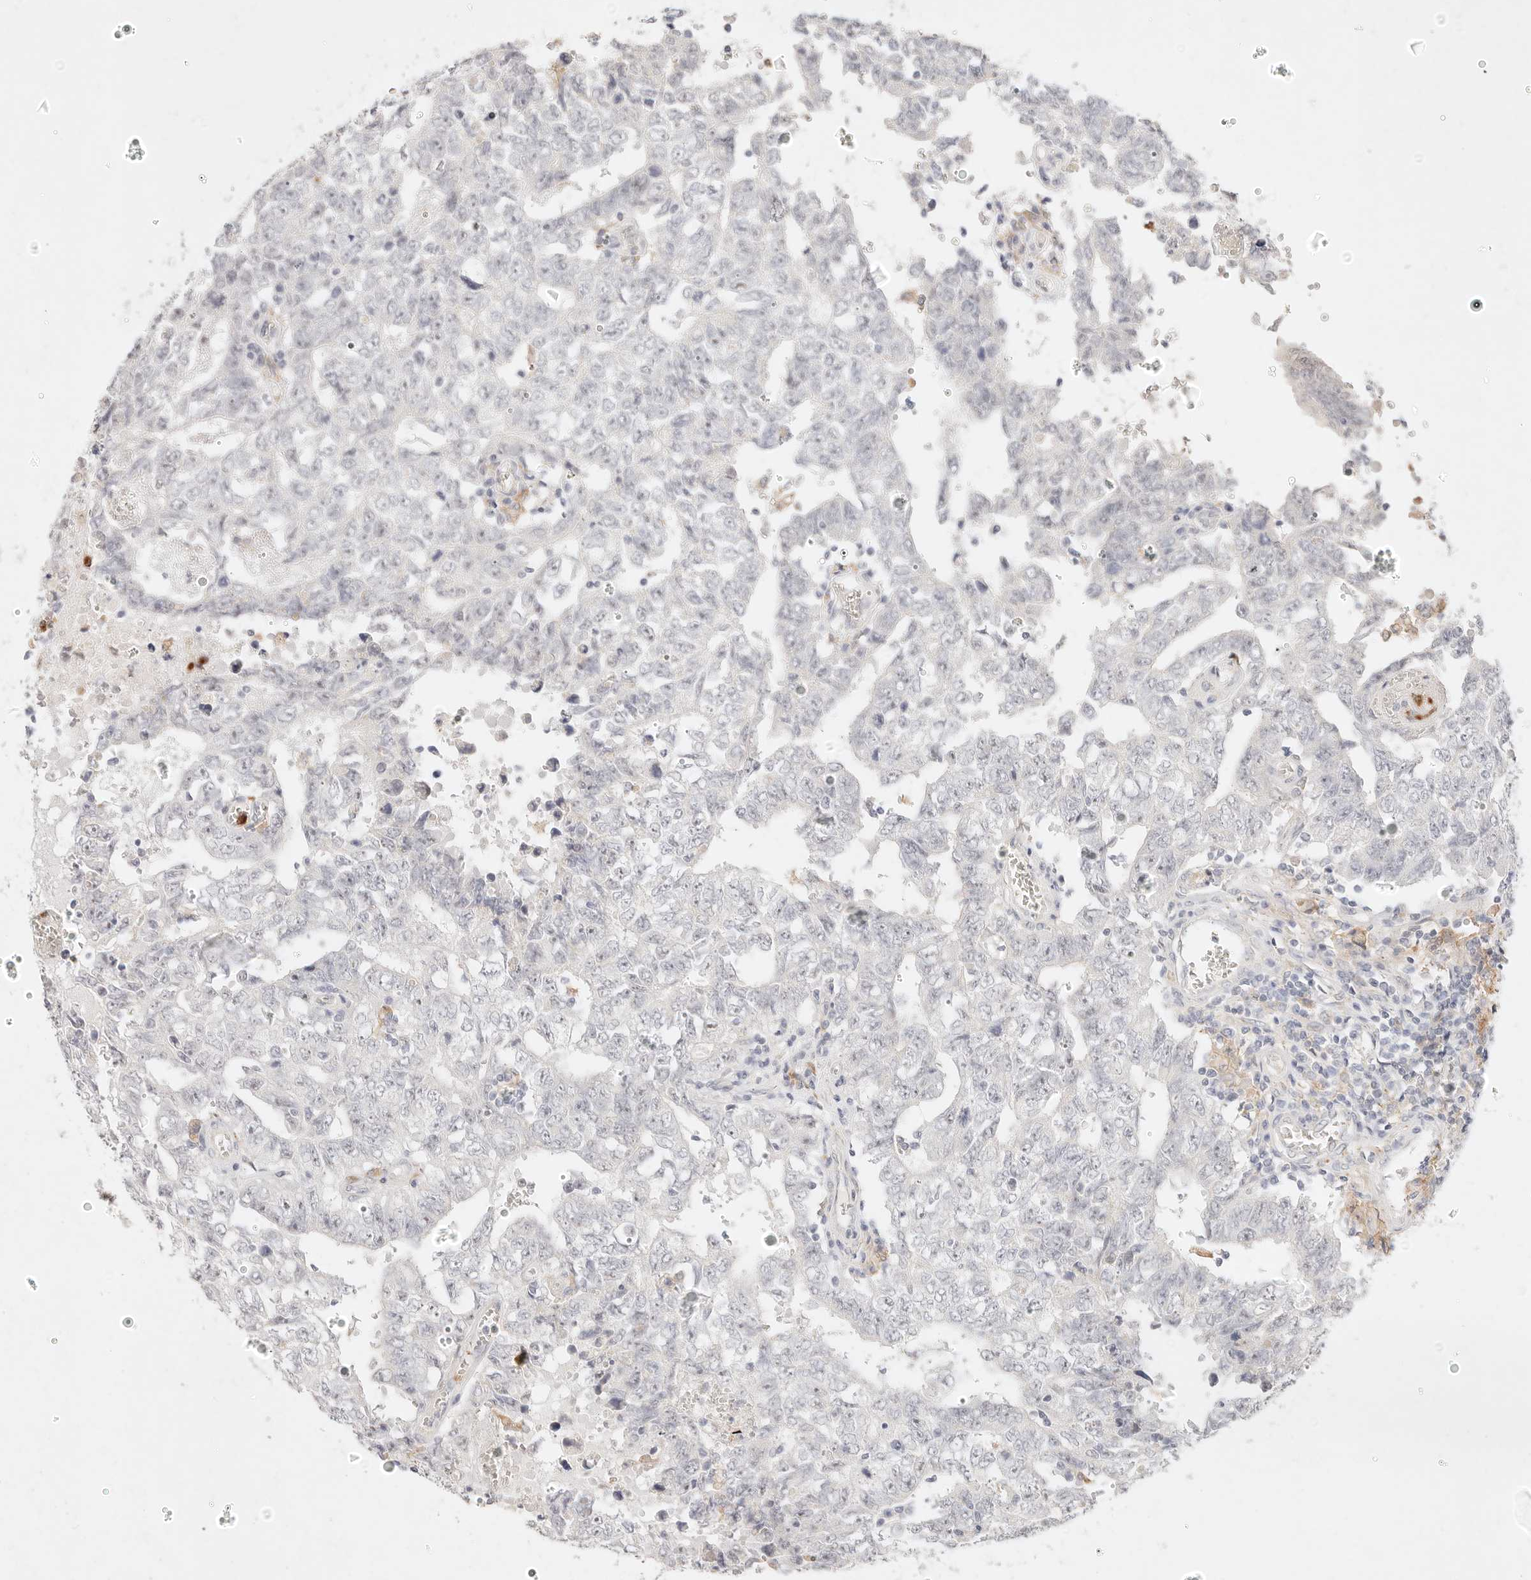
{"staining": {"intensity": "negative", "quantity": "none", "location": "none"}, "tissue": "testis cancer", "cell_type": "Tumor cells", "image_type": "cancer", "snomed": [{"axis": "morphology", "description": "Carcinoma, Embryonal, NOS"}, {"axis": "topography", "description": "Testis"}], "caption": "High power microscopy image of an IHC image of testis cancer (embryonal carcinoma), revealing no significant positivity in tumor cells.", "gene": "GPR84", "patient": {"sex": "male", "age": 26}}